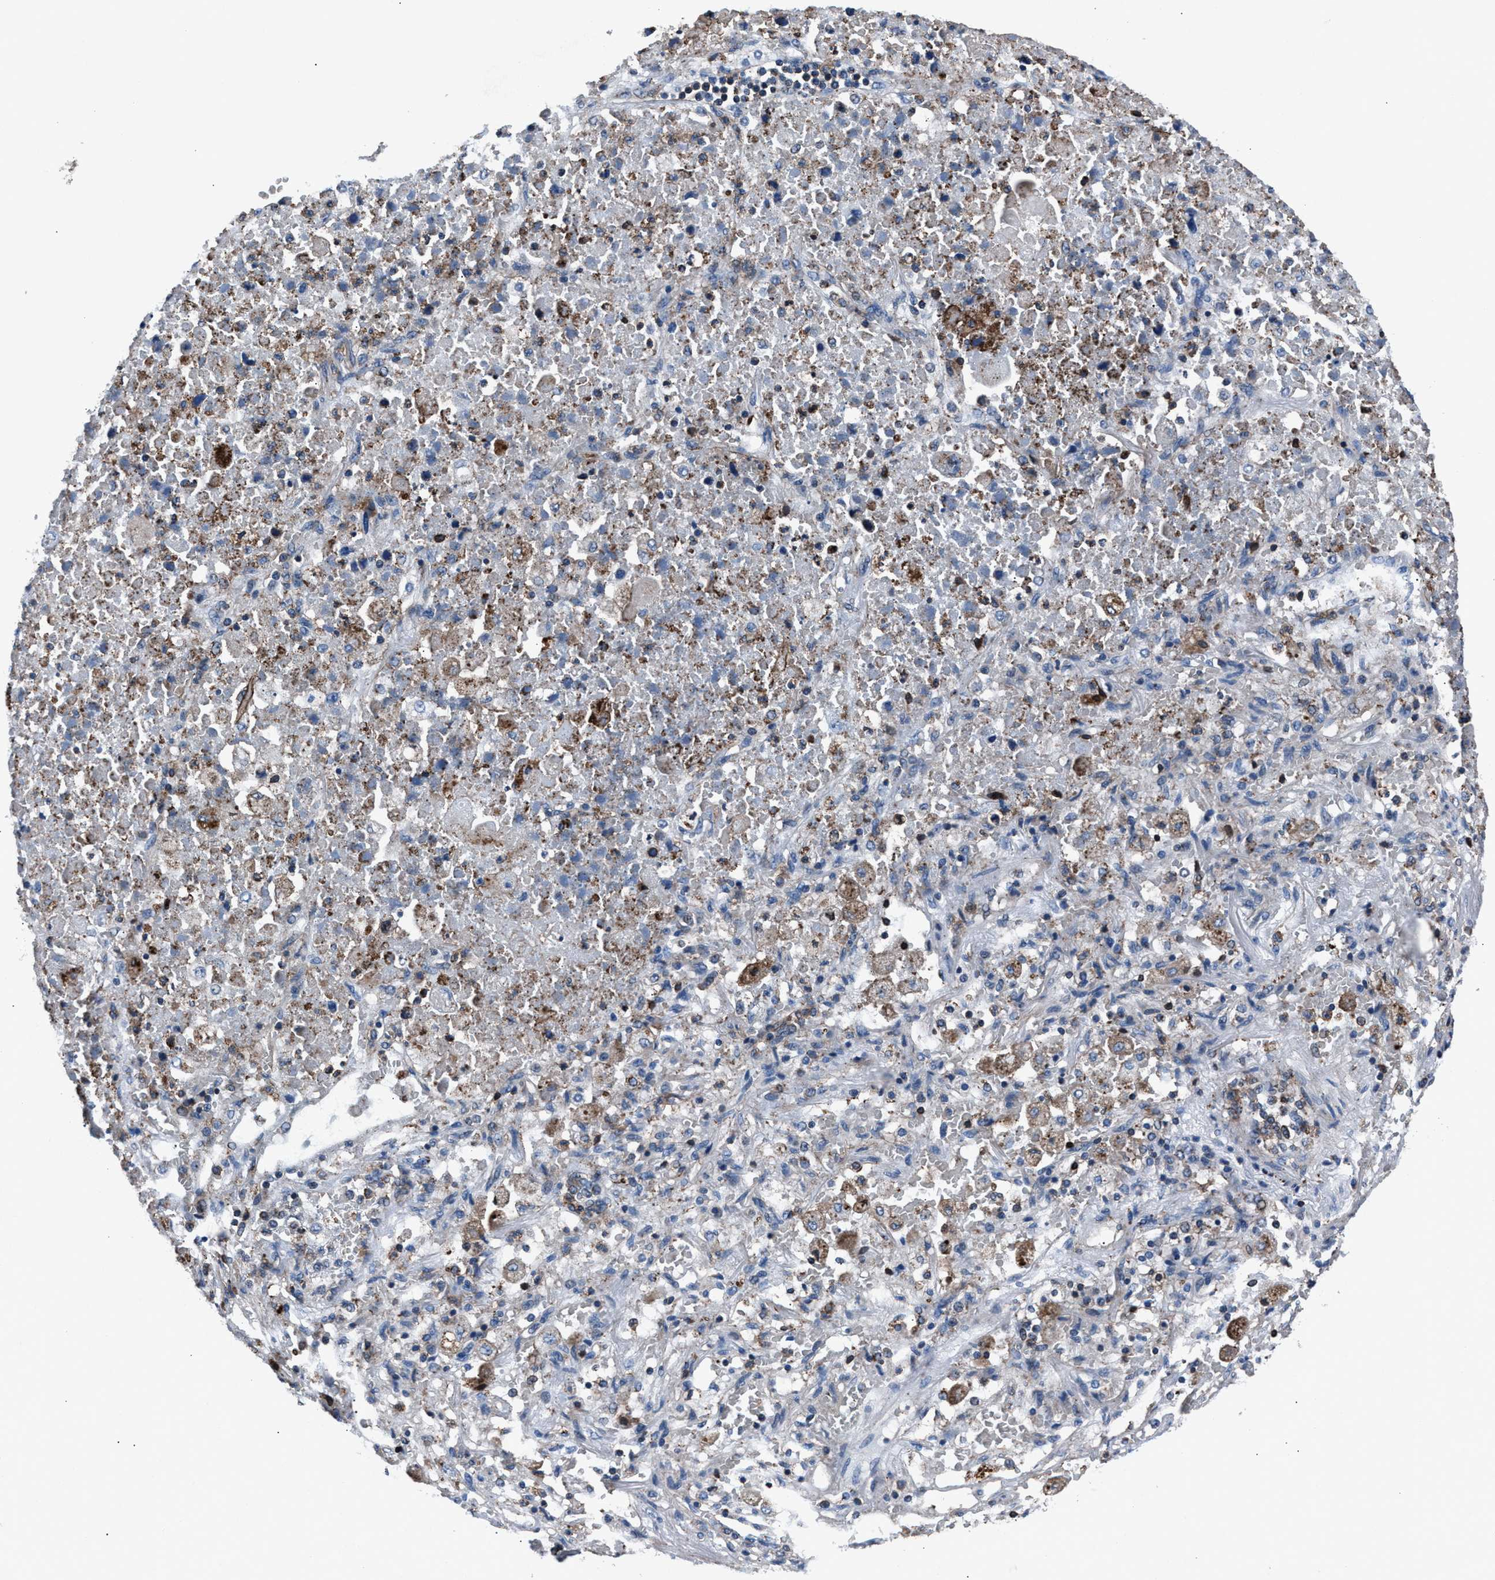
{"staining": {"intensity": "negative", "quantity": "none", "location": "none"}, "tissue": "lung cancer", "cell_type": "Tumor cells", "image_type": "cancer", "snomed": [{"axis": "morphology", "description": "Squamous cell carcinoma, NOS"}, {"axis": "topography", "description": "Lung"}], "caption": "The IHC histopathology image has no significant staining in tumor cells of lung squamous cell carcinoma tissue.", "gene": "MFSD11", "patient": {"sex": "male", "age": 61}}